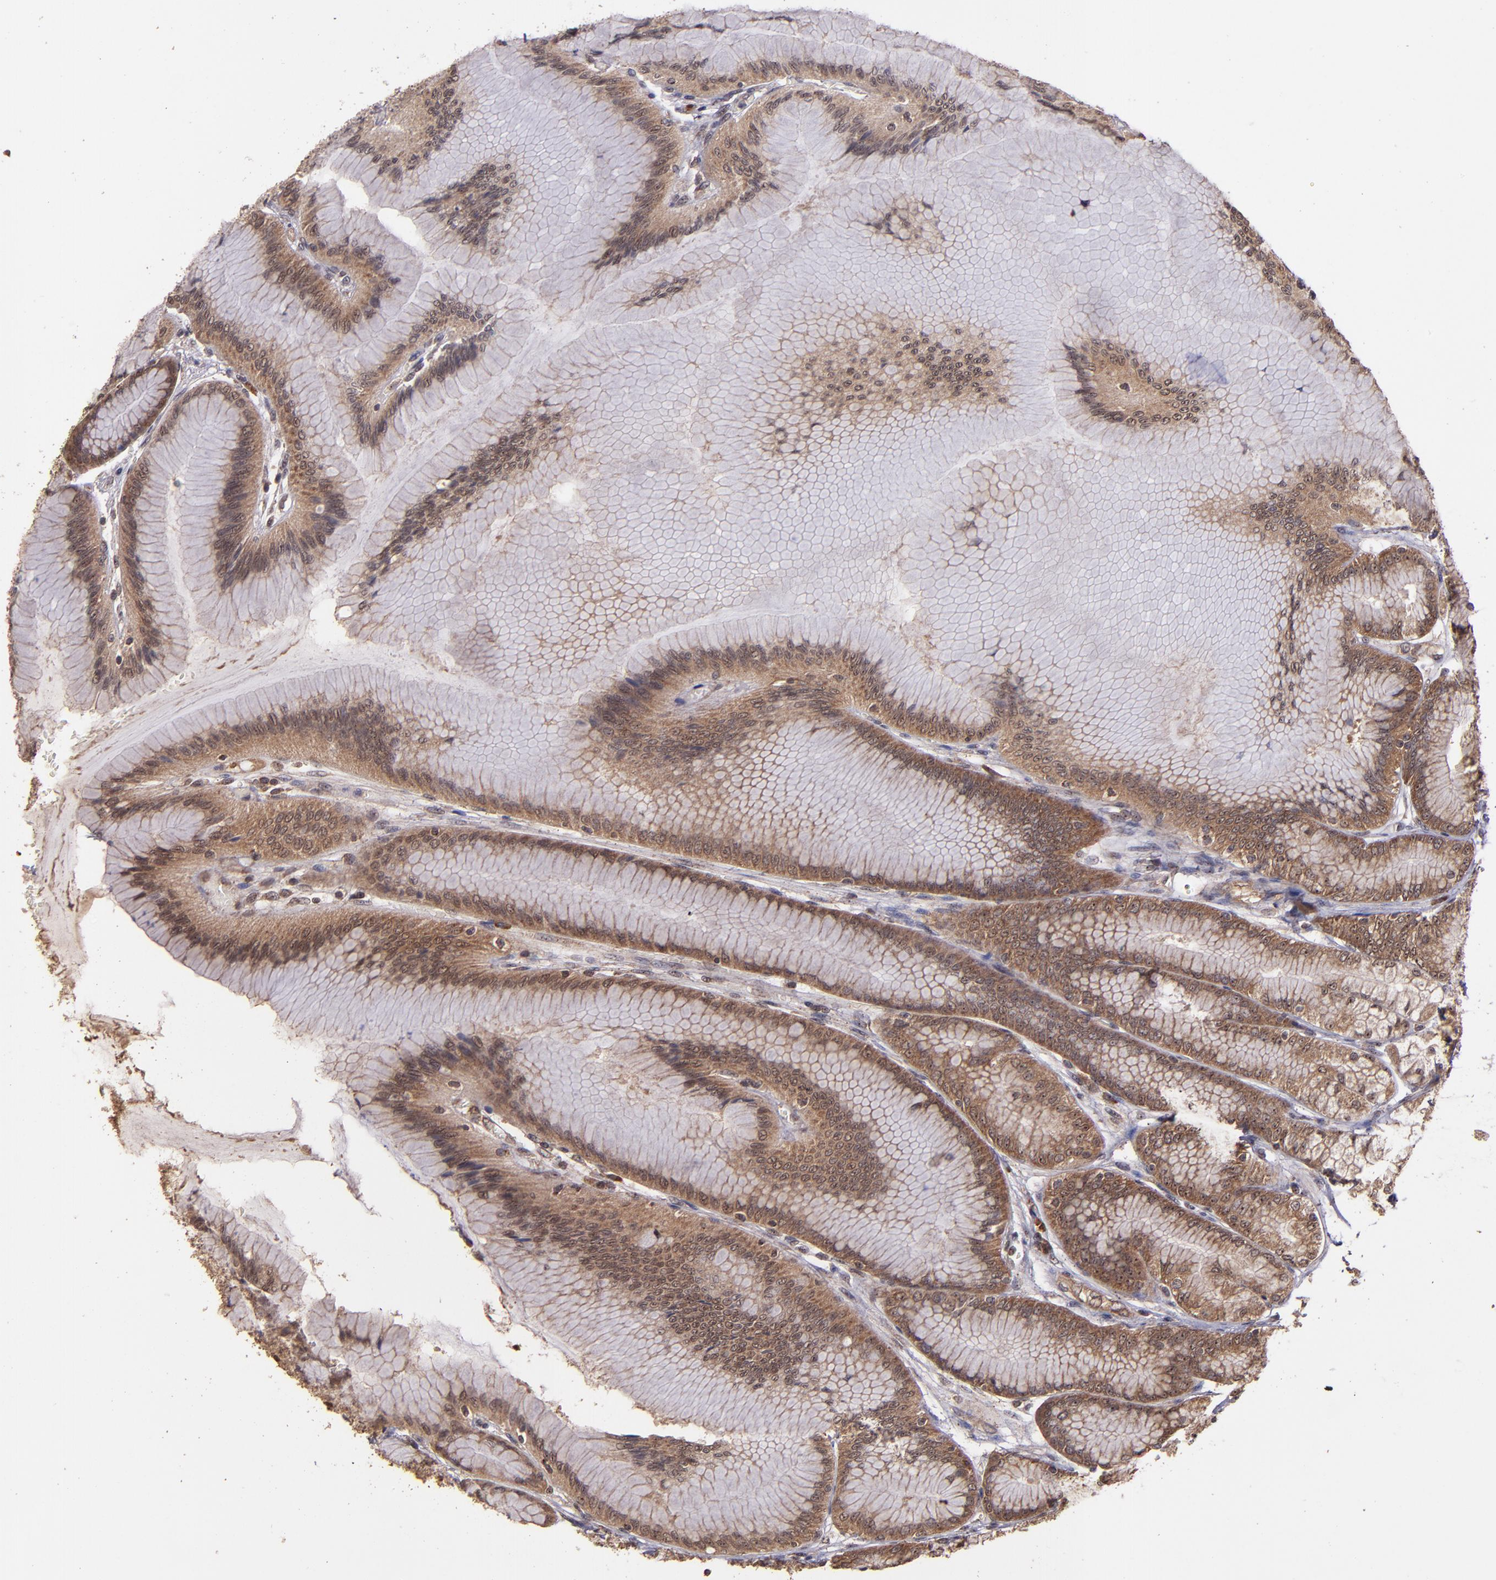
{"staining": {"intensity": "strong", "quantity": ">75%", "location": "cytoplasmic/membranous"}, "tissue": "stomach", "cell_type": "Glandular cells", "image_type": "normal", "snomed": [{"axis": "morphology", "description": "Normal tissue, NOS"}, {"axis": "morphology", "description": "Adenocarcinoma, NOS"}, {"axis": "topography", "description": "Stomach"}, {"axis": "topography", "description": "Stomach, lower"}], "caption": "This photomicrograph displays immunohistochemistry (IHC) staining of unremarkable human stomach, with high strong cytoplasmic/membranous expression in about >75% of glandular cells.", "gene": "USP51", "patient": {"sex": "female", "age": 65}}